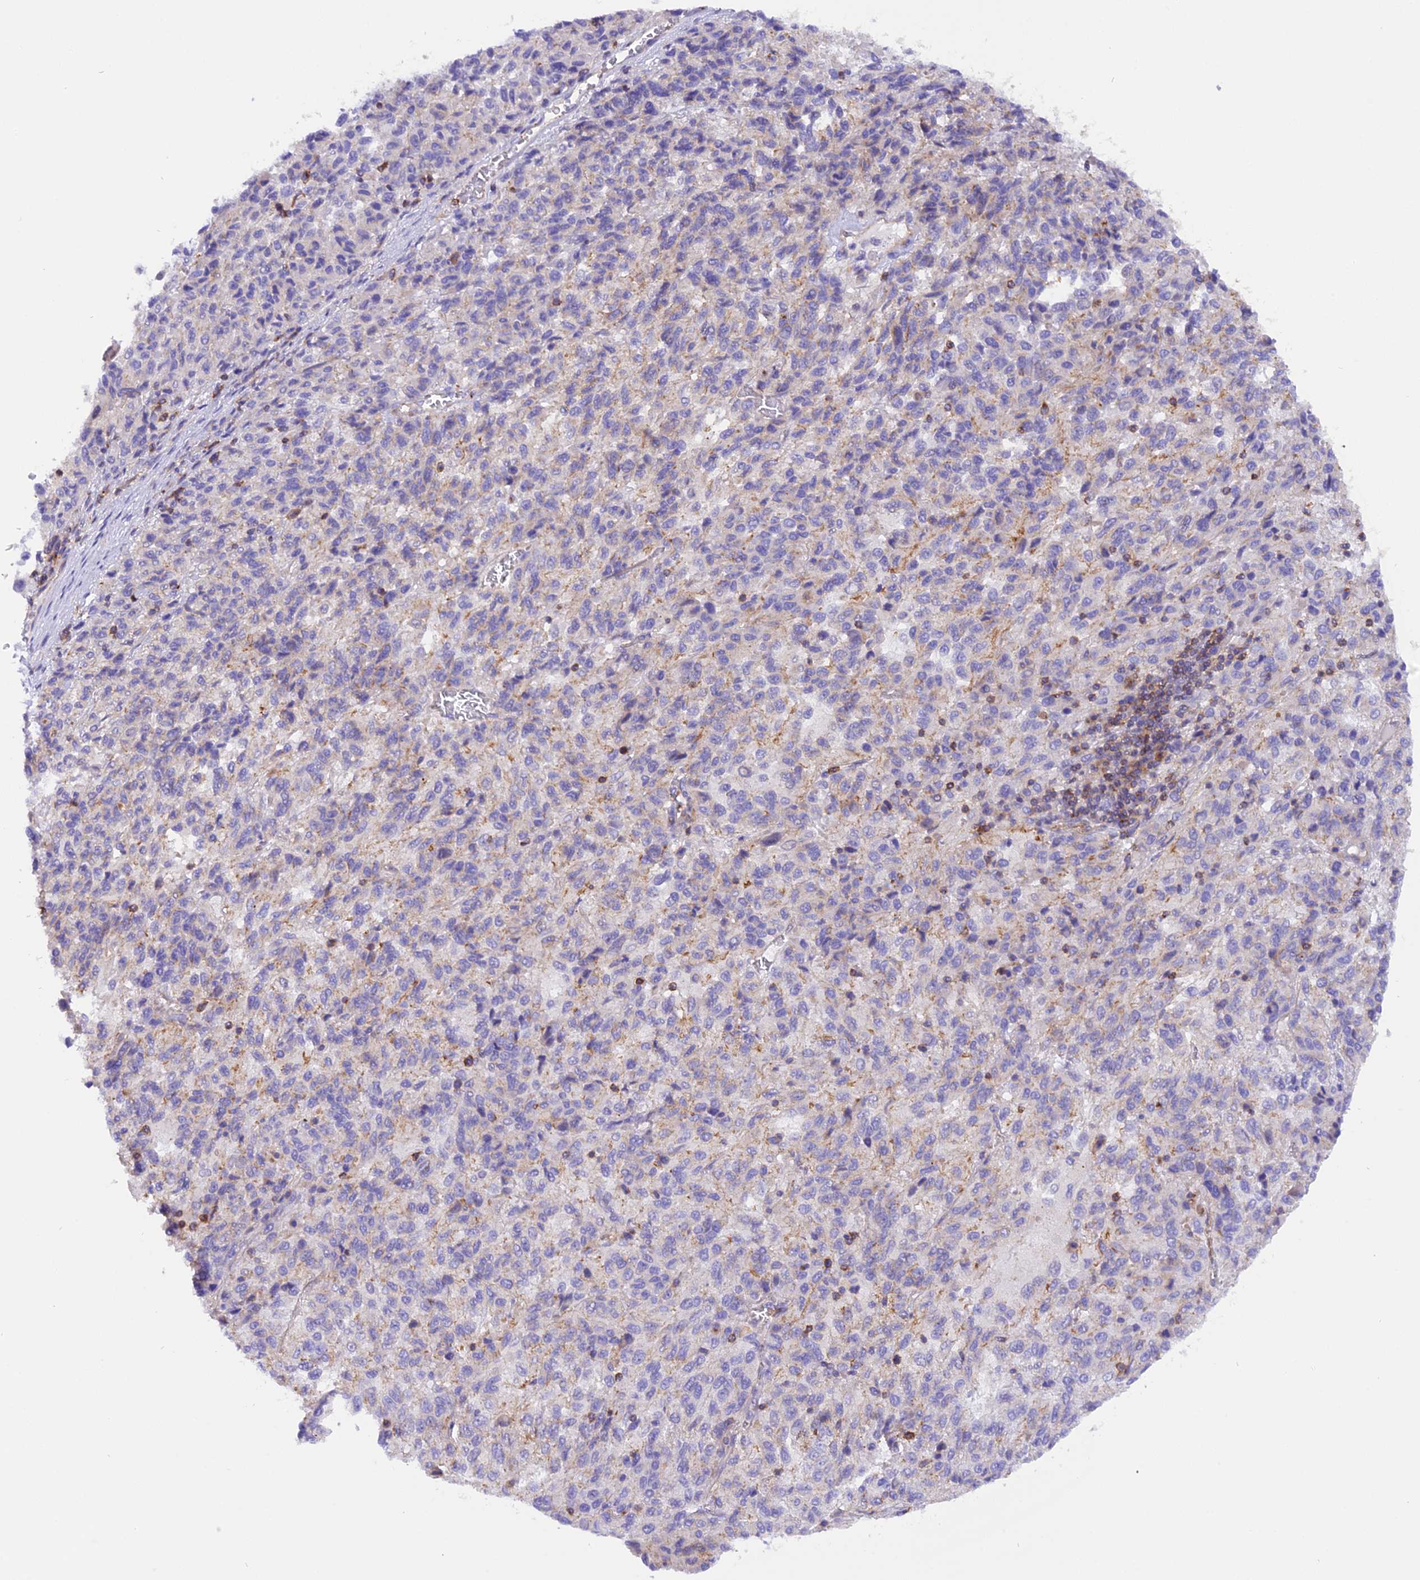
{"staining": {"intensity": "negative", "quantity": "none", "location": "none"}, "tissue": "melanoma", "cell_type": "Tumor cells", "image_type": "cancer", "snomed": [{"axis": "morphology", "description": "Malignant melanoma, Metastatic site"}, {"axis": "topography", "description": "Lung"}], "caption": "Protein analysis of malignant melanoma (metastatic site) reveals no significant positivity in tumor cells.", "gene": "FAM193A", "patient": {"sex": "male", "age": 64}}